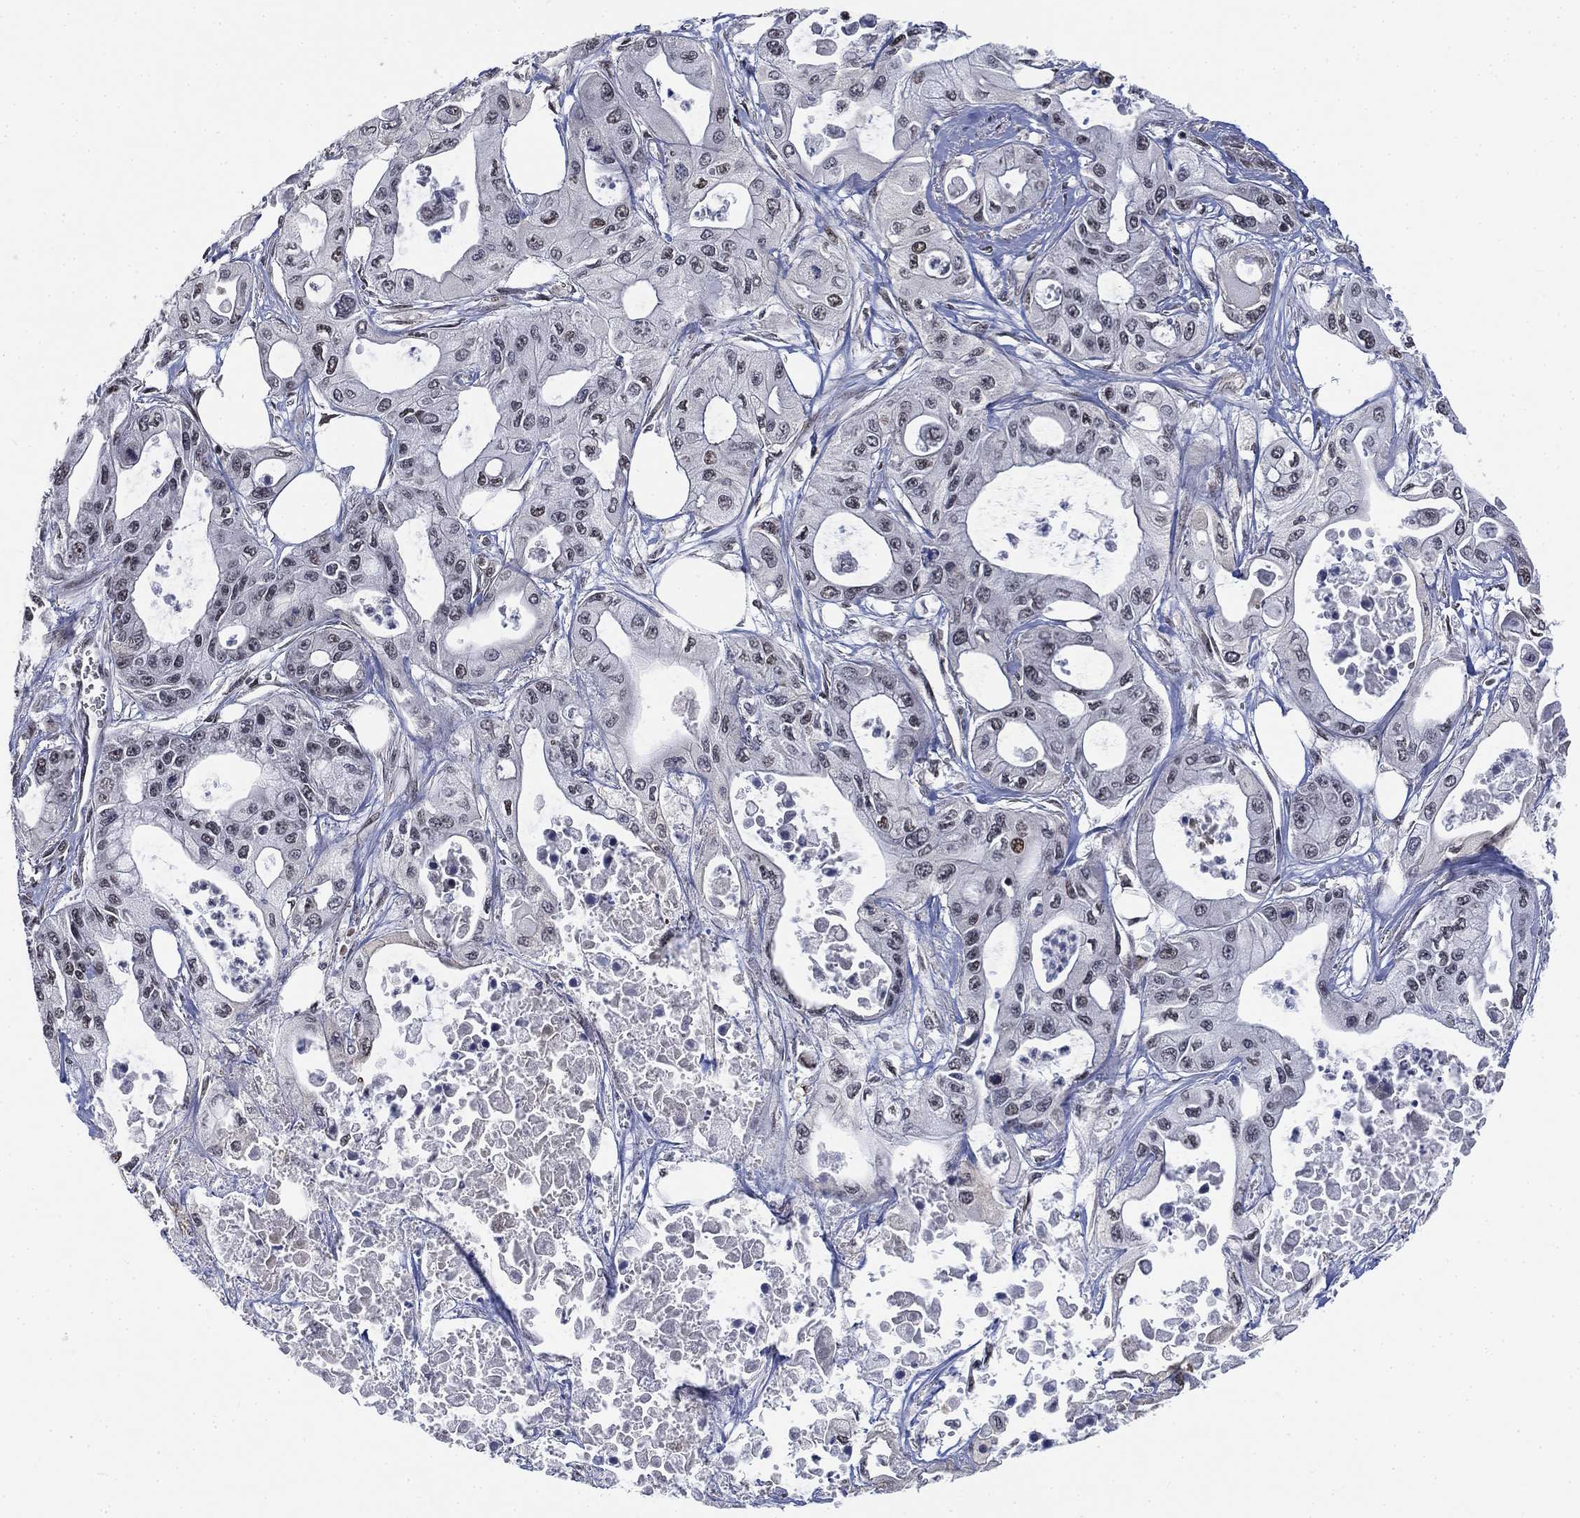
{"staining": {"intensity": "negative", "quantity": "none", "location": "none"}, "tissue": "pancreatic cancer", "cell_type": "Tumor cells", "image_type": "cancer", "snomed": [{"axis": "morphology", "description": "Adenocarcinoma, NOS"}, {"axis": "topography", "description": "Pancreas"}], "caption": "The image reveals no significant expression in tumor cells of pancreatic cancer (adenocarcinoma).", "gene": "ZSCAN30", "patient": {"sex": "male", "age": 70}}